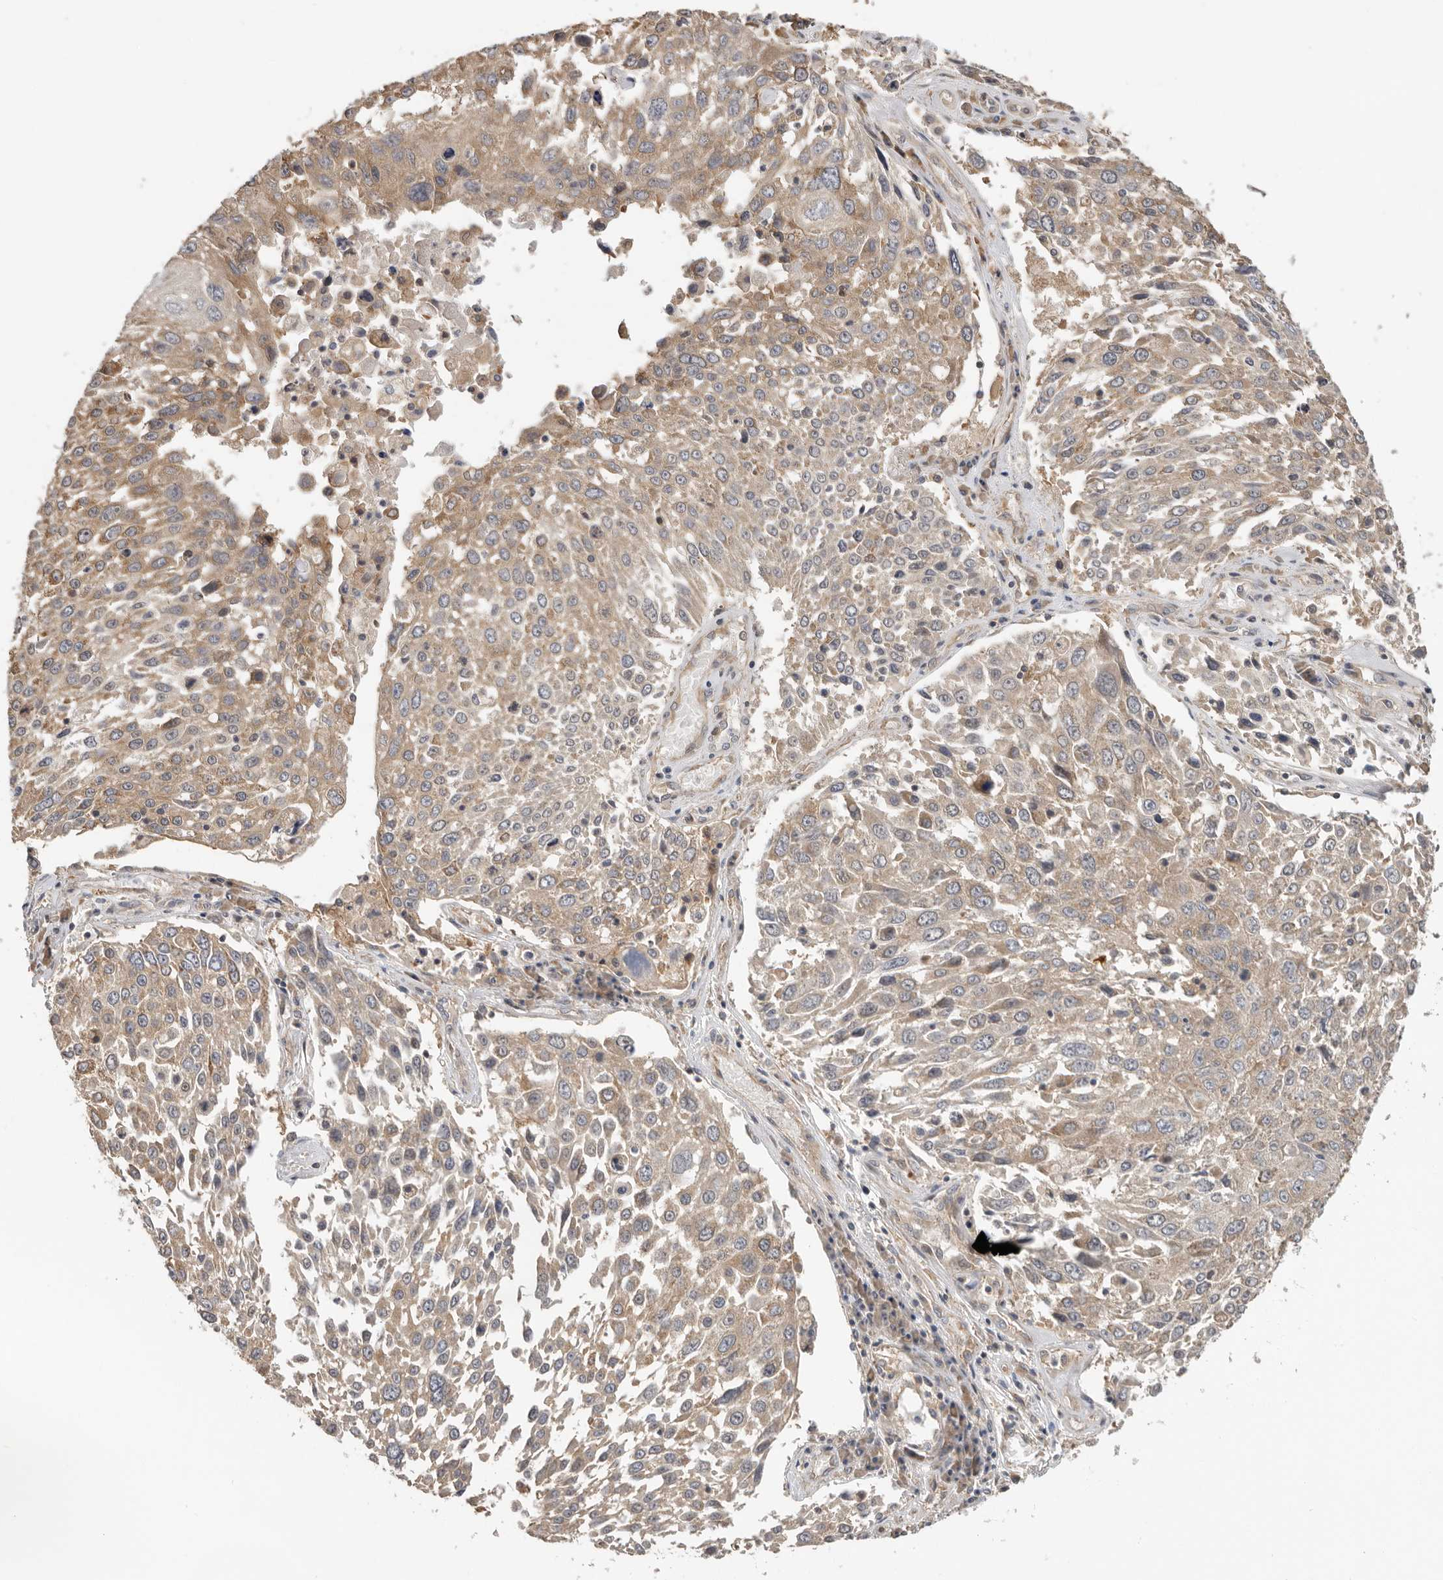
{"staining": {"intensity": "moderate", "quantity": ">75%", "location": "cytoplasmic/membranous"}, "tissue": "lung cancer", "cell_type": "Tumor cells", "image_type": "cancer", "snomed": [{"axis": "morphology", "description": "Squamous cell carcinoma, NOS"}, {"axis": "topography", "description": "Lung"}], "caption": "IHC staining of lung cancer (squamous cell carcinoma), which demonstrates medium levels of moderate cytoplasmic/membranous staining in approximately >75% of tumor cells indicating moderate cytoplasmic/membranous protein expression. The staining was performed using DAB (3,3'-diaminobenzidine) (brown) for protein detection and nuclei were counterstained in hematoxylin (blue).", "gene": "PPP1R42", "patient": {"sex": "male", "age": 65}}